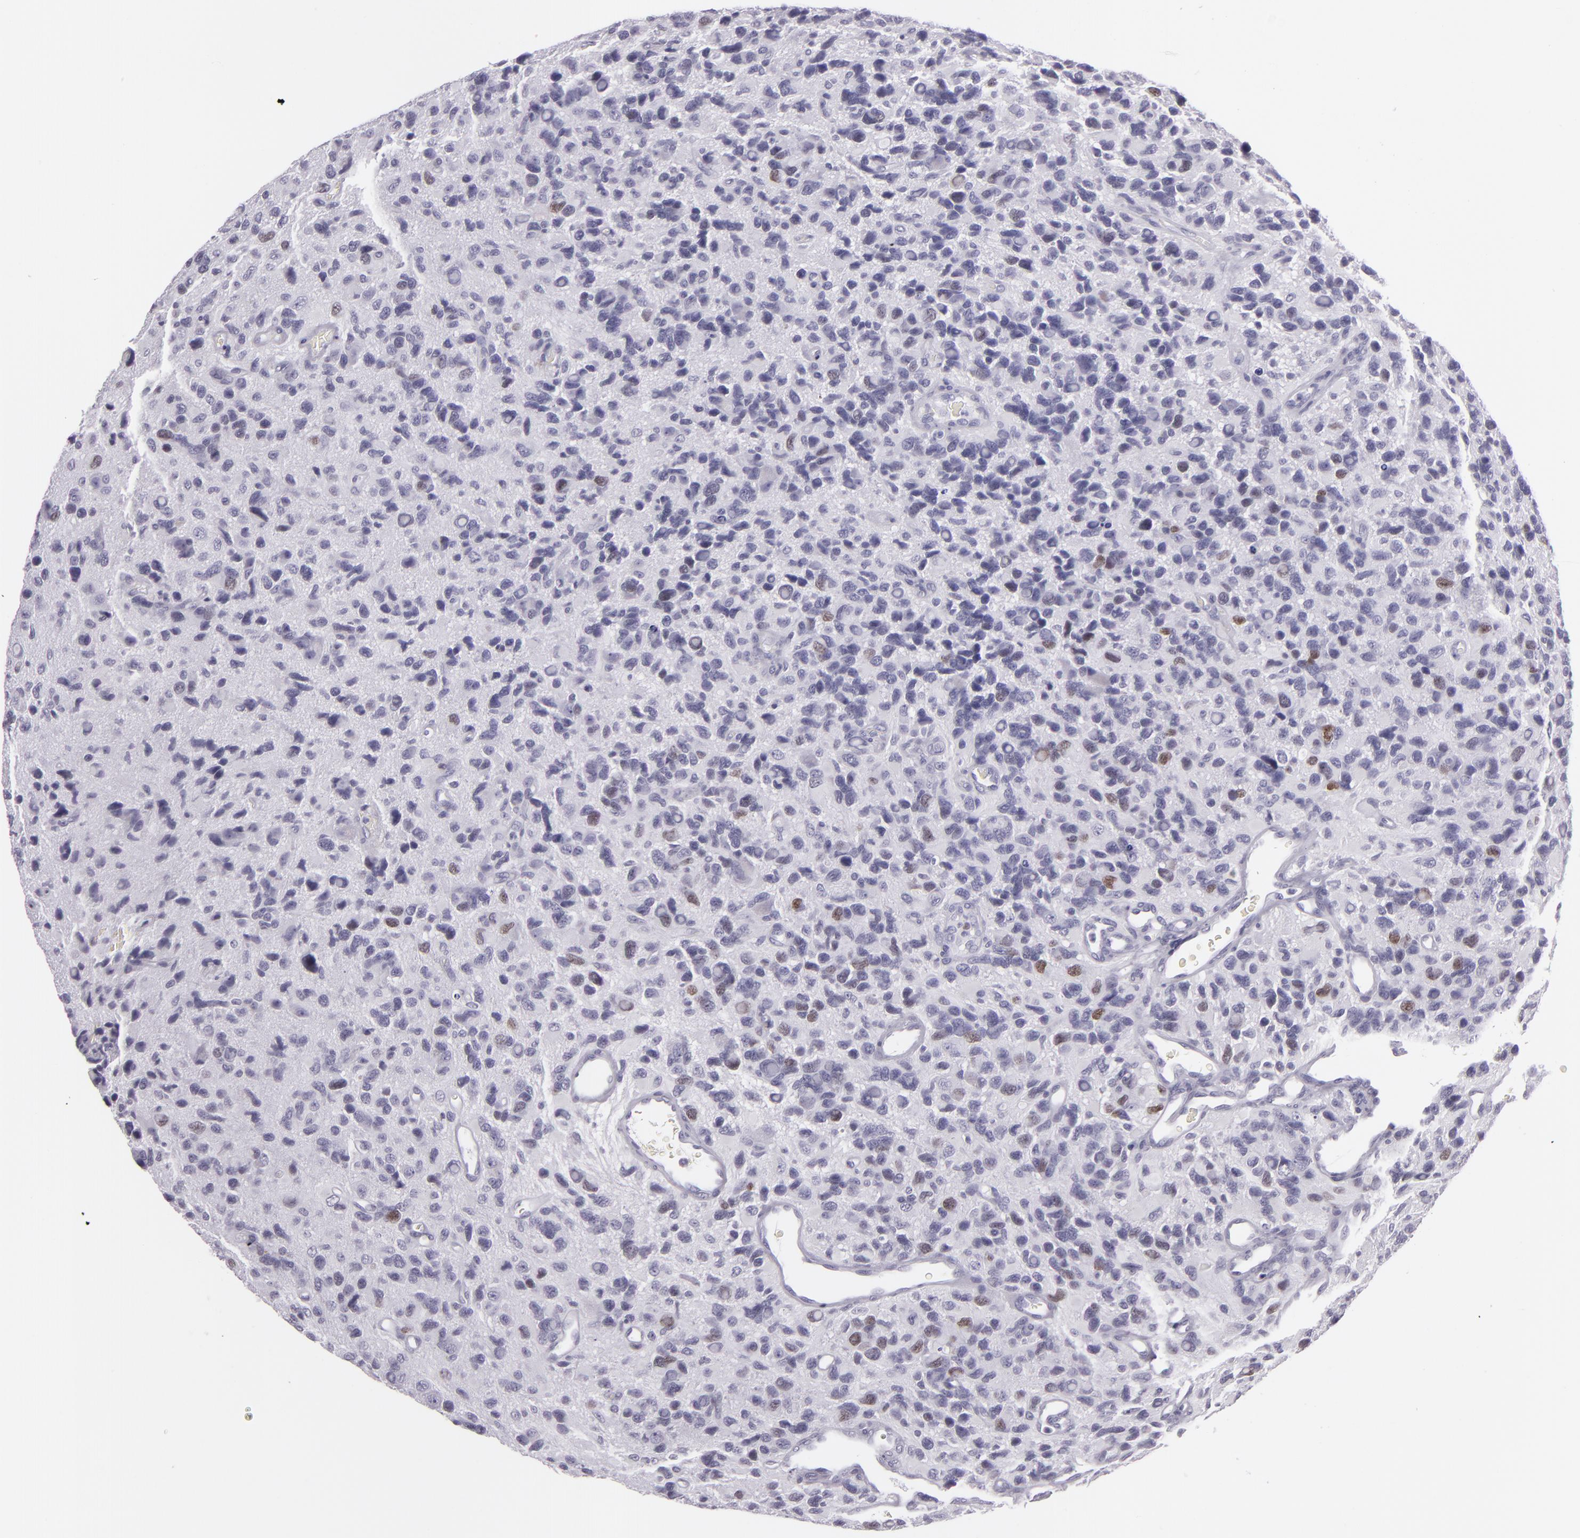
{"staining": {"intensity": "negative", "quantity": "none", "location": "none"}, "tissue": "glioma", "cell_type": "Tumor cells", "image_type": "cancer", "snomed": [{"axis": "morphology", "description": "Glioma, malignant, High grade"}, {"axis": "topography", "description": "Brain"}], "caption": "A high-resolution image shows immunohistochemistry staining of malignant glioma (high-grade), which reveals no significant expression in tumor cells. (Stains: DAB immunohistochemistry with hematoxylin counter stain, Microscopy: brightfield microscopy at high magnification).", "gene": "MCM3", "patient": {"sex": "male", "age": 77}}